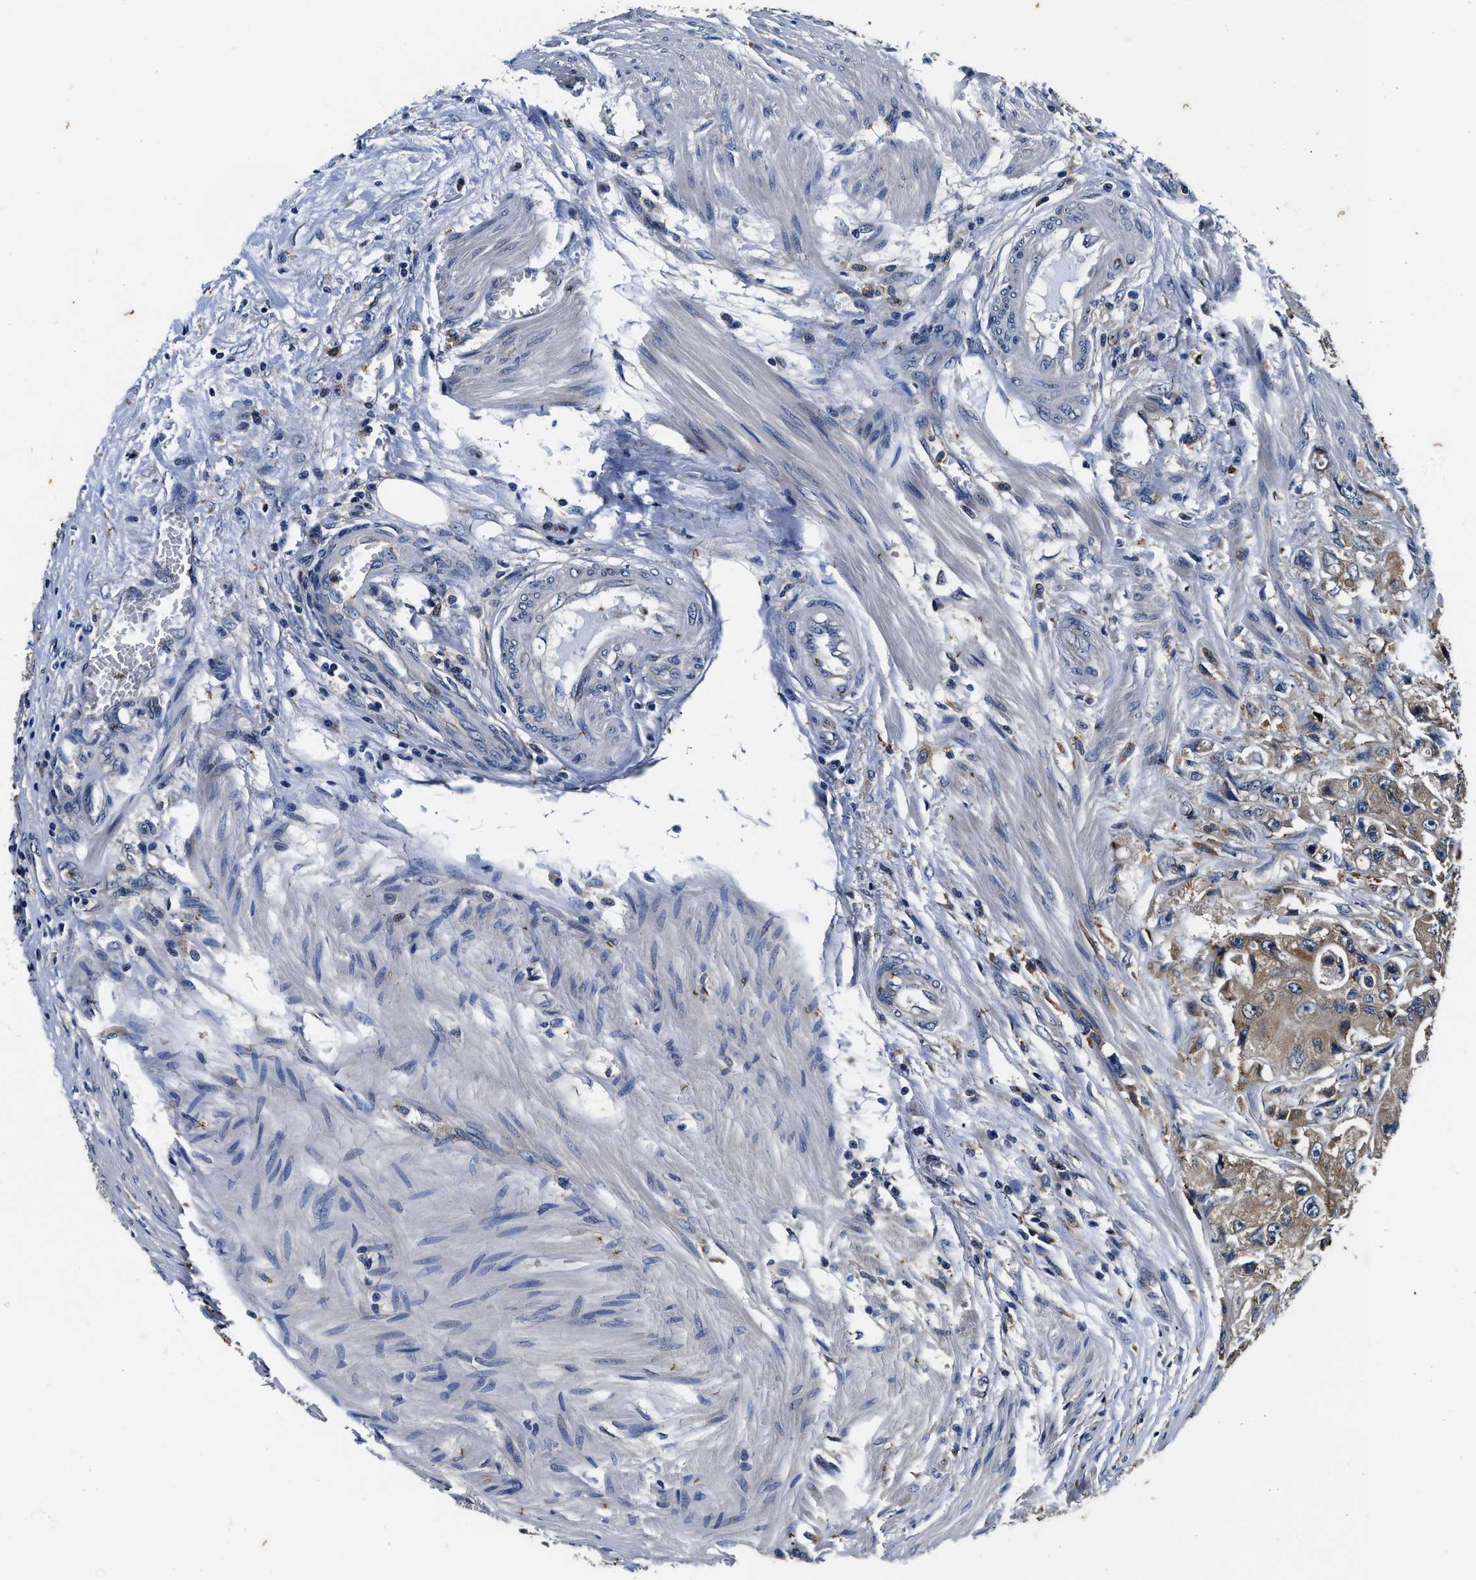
{"staining": {"intensity": "weak", "quantity": ">75%", "location": "cytoplasmic/membranous"}, "tissue": "colorectal cancer", "cell_type": "Tumor cells", "image_type": "cancer", "snomed": [{"axis": "morphology", "description": "Adenocarcinoma, NOS"}, {"axis": "topography", "description": "Colon"}], "caption": "Protein analysis of colorectal cancer tissue demonstrates weak cytoplasmic/membranous staining in approximately >75% of tumor cells.", "gene": "PI4KB", "patient": {"sex": "female", "age": 46}}